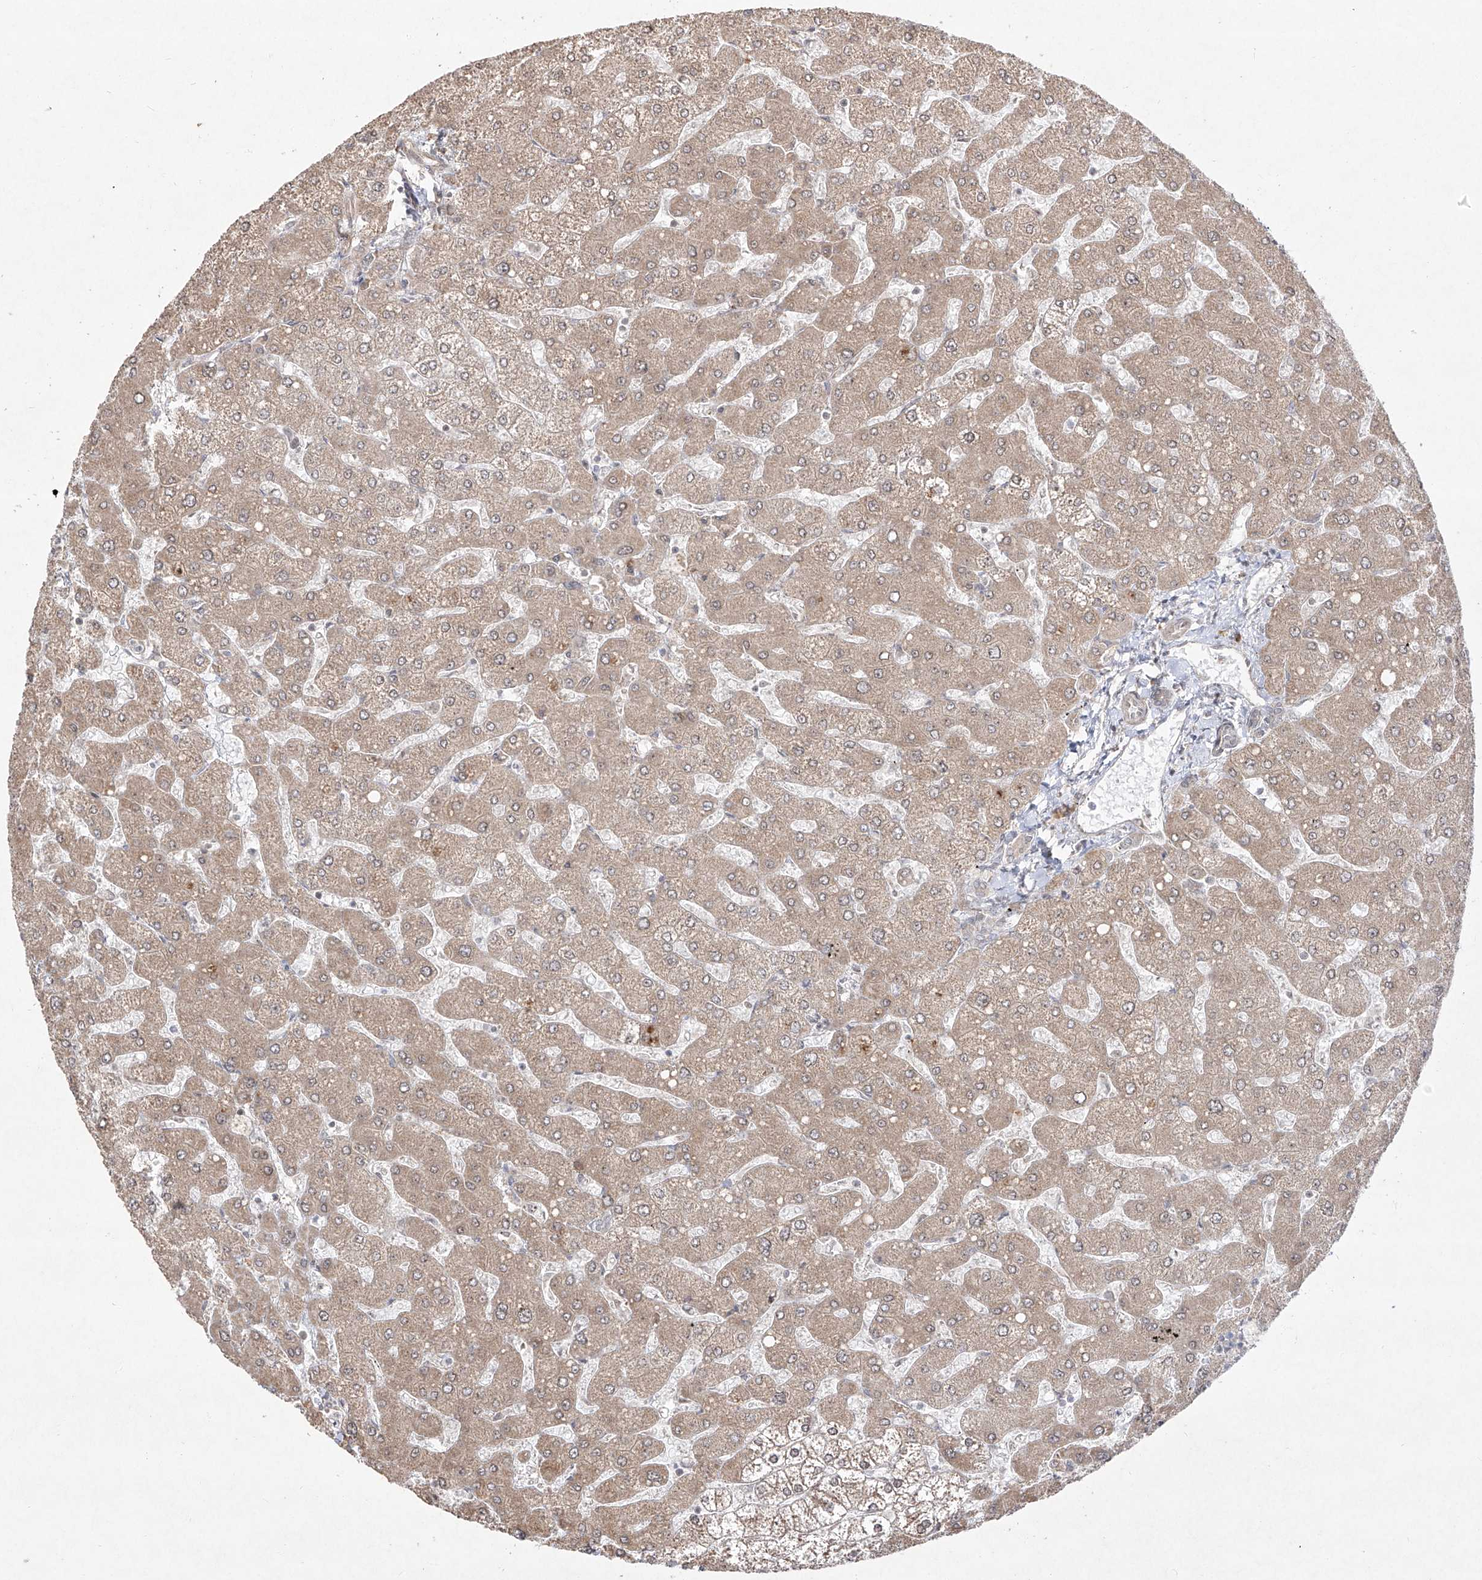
{"staining": {"intensity": "negative", "quantity": "none", "location": "none"}, "tissue": "liver", "cell_type": "Cholangiocytes", "image_type": "normal", "snomed": [{"axis": "morphology", "description": "Normal tissue, NOS"}, {"axis": "topography", "description": "Liver"}], "caption": "The immunohistochemistry (IHC) histopathology image has no significant positivity in cholangiocytes of liver. (DAB (3,3'-diaminobenzidine) immunohistochemistry (IHC) visualized using brightfield microscopy, high magnification).", "gene": "SNRNP27", "patient": {"sex": "male", "age": 55}}